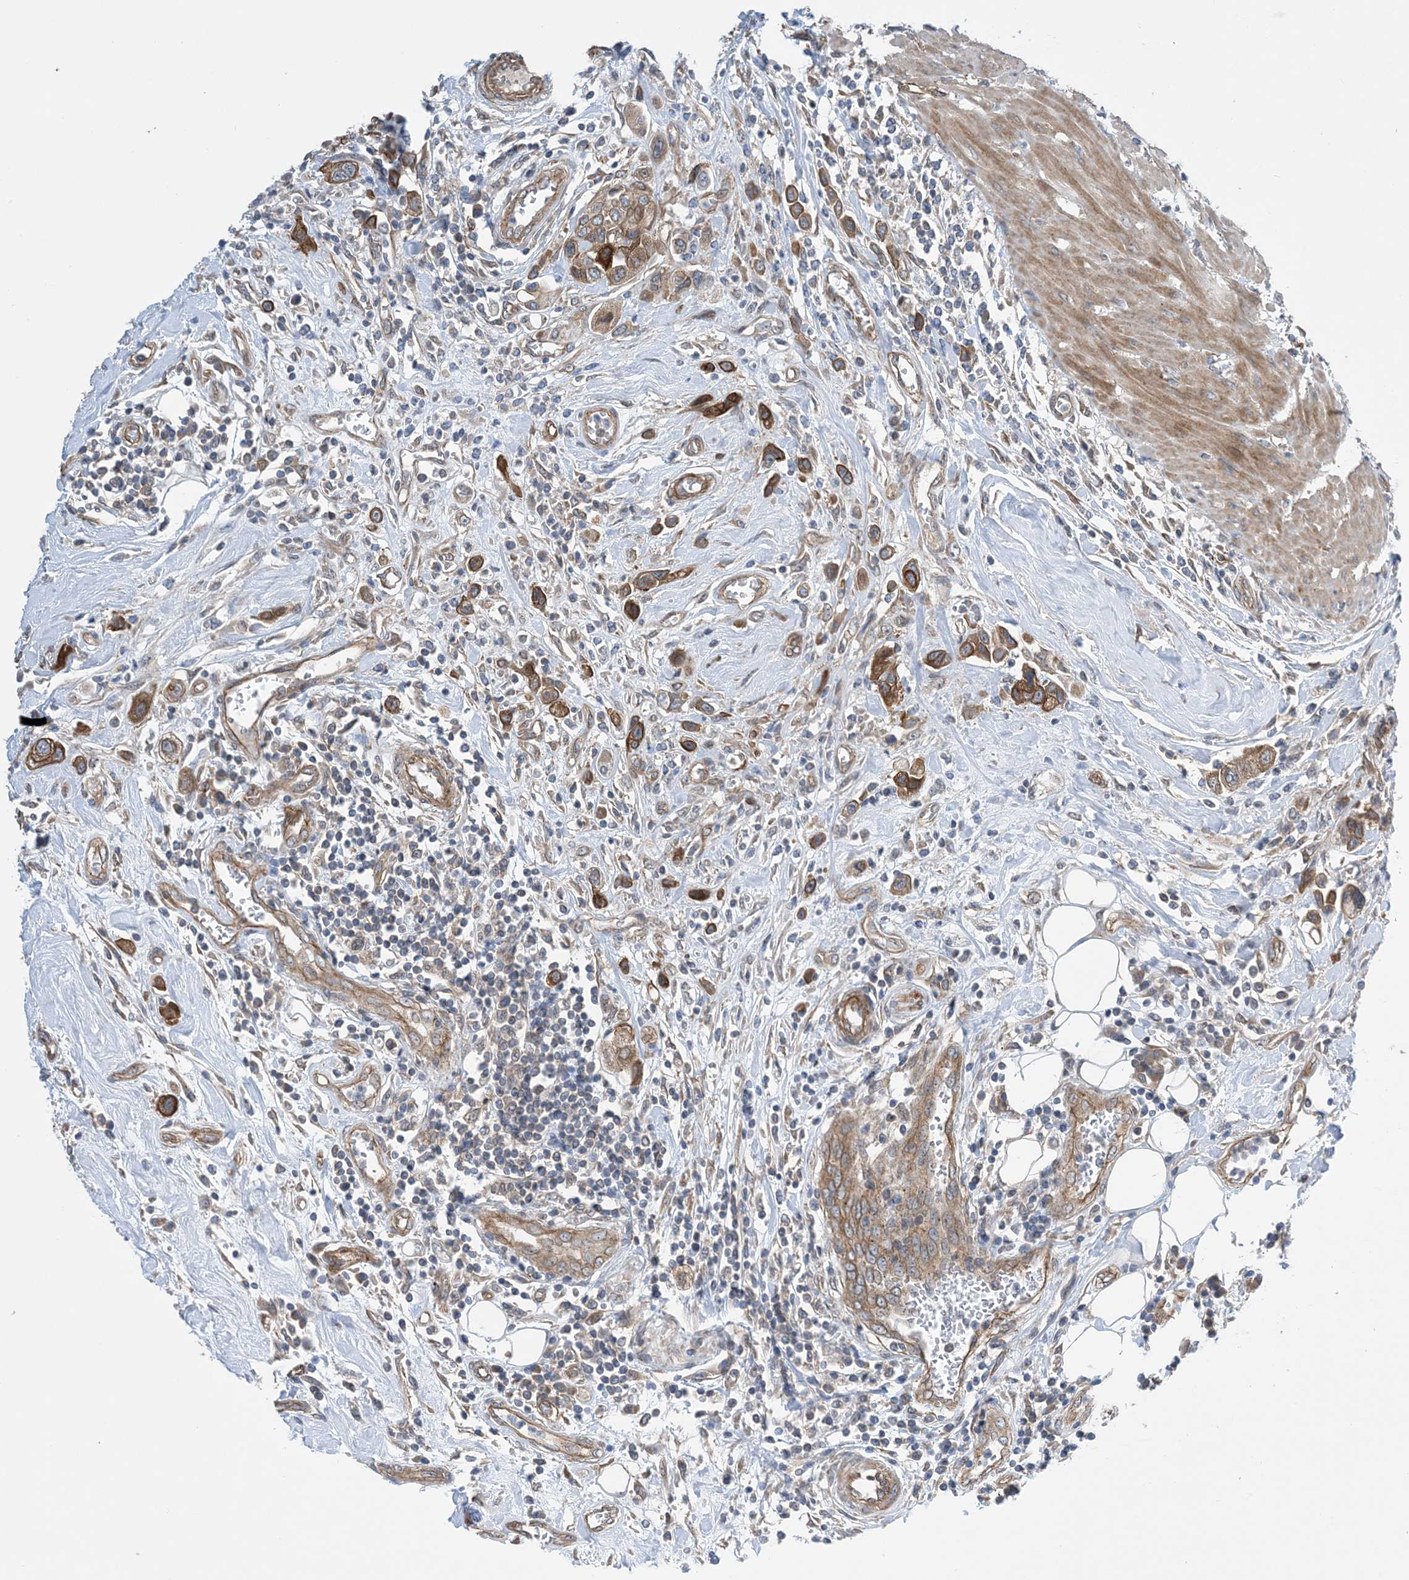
{"staining": {"intensity": "moderate", "quantity": ">75%", "location": "cytoplasmic/membranous"}, "tissue": "urothelial cancer", "cell_type": "Tumor cells", "image_type": "cancer", "snomed": [{"axis": "morphology", "description": "Urothelial carcinoma, High grade"}, {"axis": "topography", "description": "Urinary bladder"}], "caption": "Immunohistochemical staining of urothelial carcinoma (high-grade) exhibits medium levels of moderate cytoplasmic/membranous positivity in about >75% of tumor cells.", "gene": "EHBP1", "patient": {"sex": "male", "age": 50}}